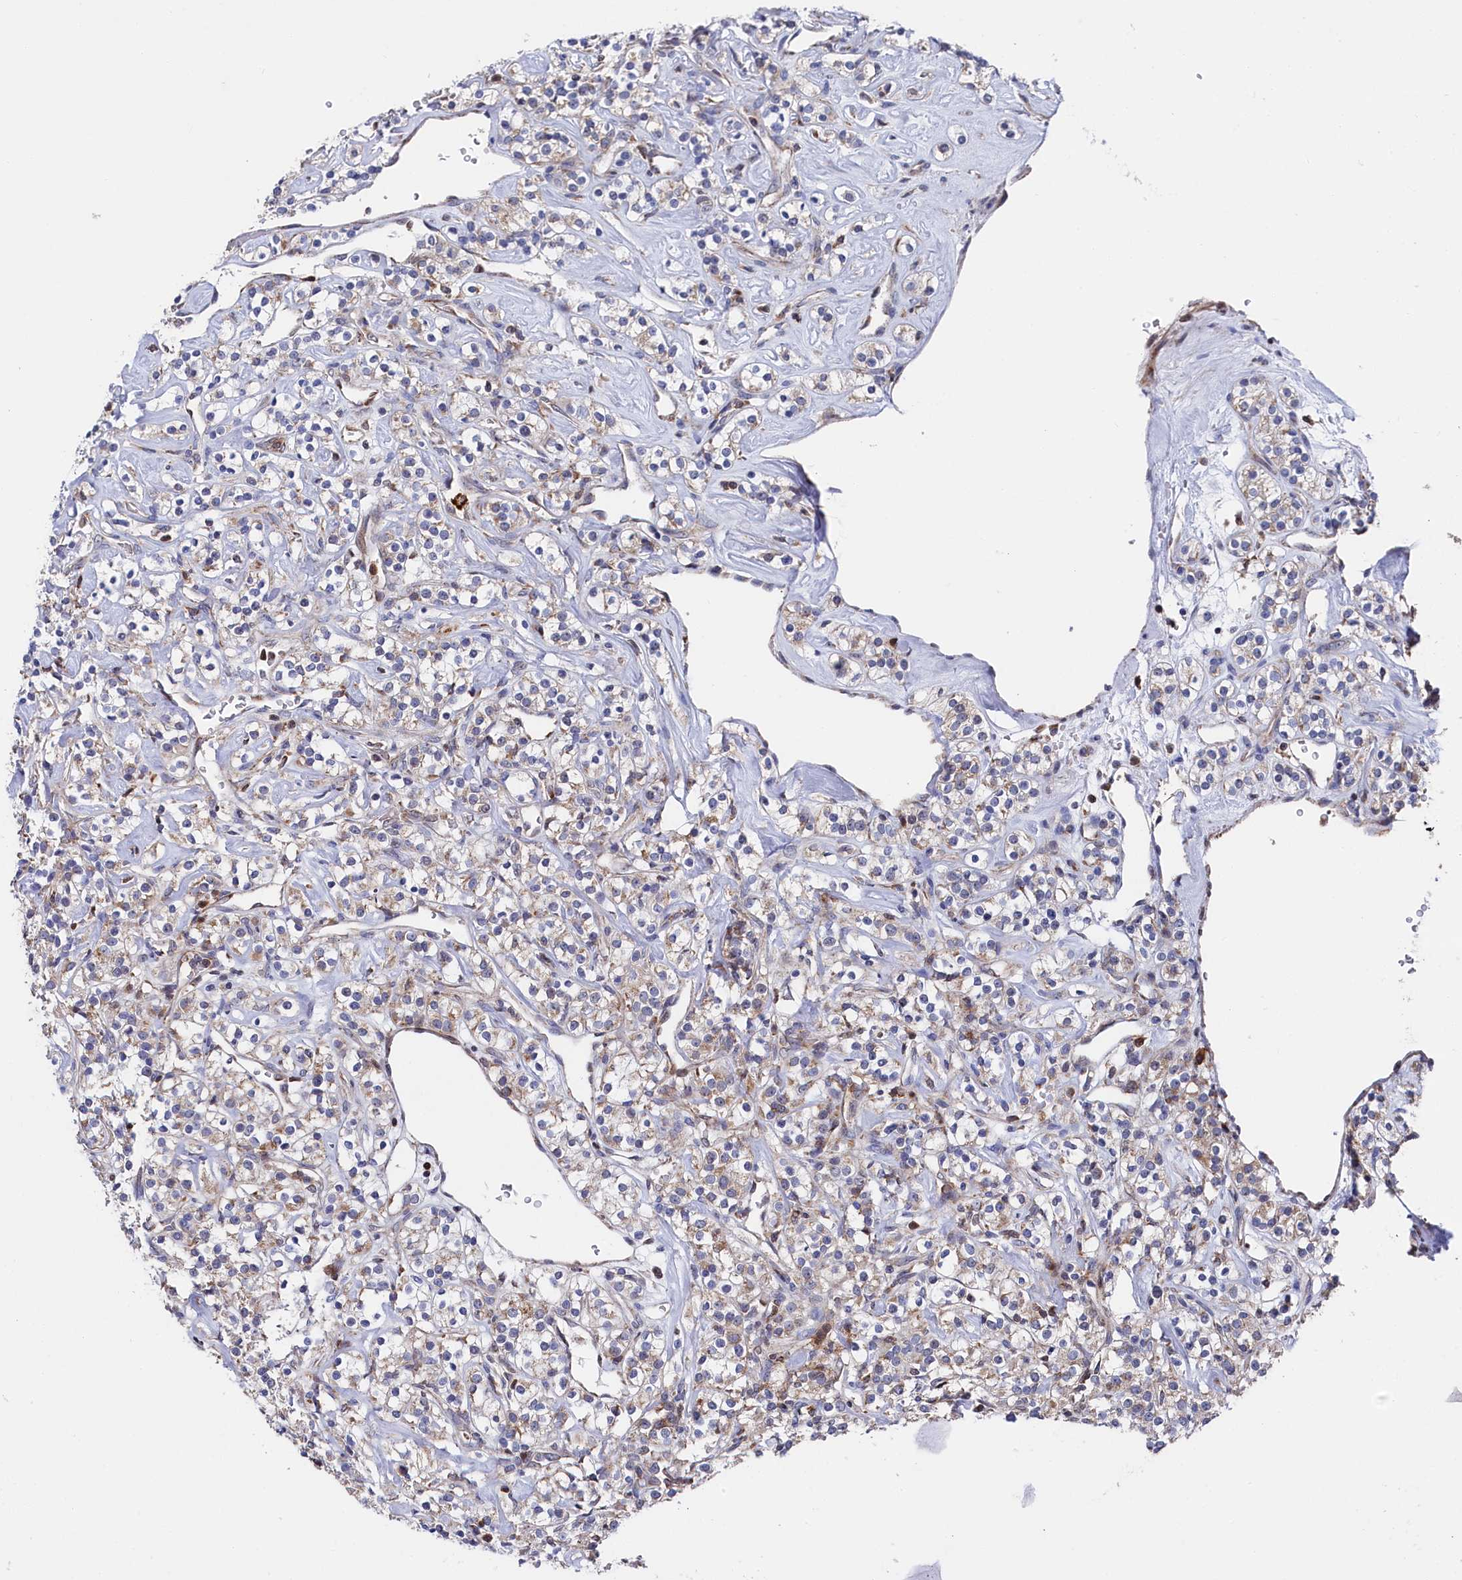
{"staining": {"intensity": "weak", "quantity": "<25%", "location": "cytoplasmic/membranous"}, "tissue": "renal cancer", "cell_type": "Tumor cells", "image_type": "cancer", "snomed": [{"axis": "morphology", "description": "Adenocarcinoma, NOS"}, {"axis": "topography", "description": "Kidney"}], "caption": "Micrograph shows no significant protein staining in tumor cells of renal cancer (adenocarcinoma).", "gene": "CHCHD1", "patient": {"sex": "male", "age": 77}}